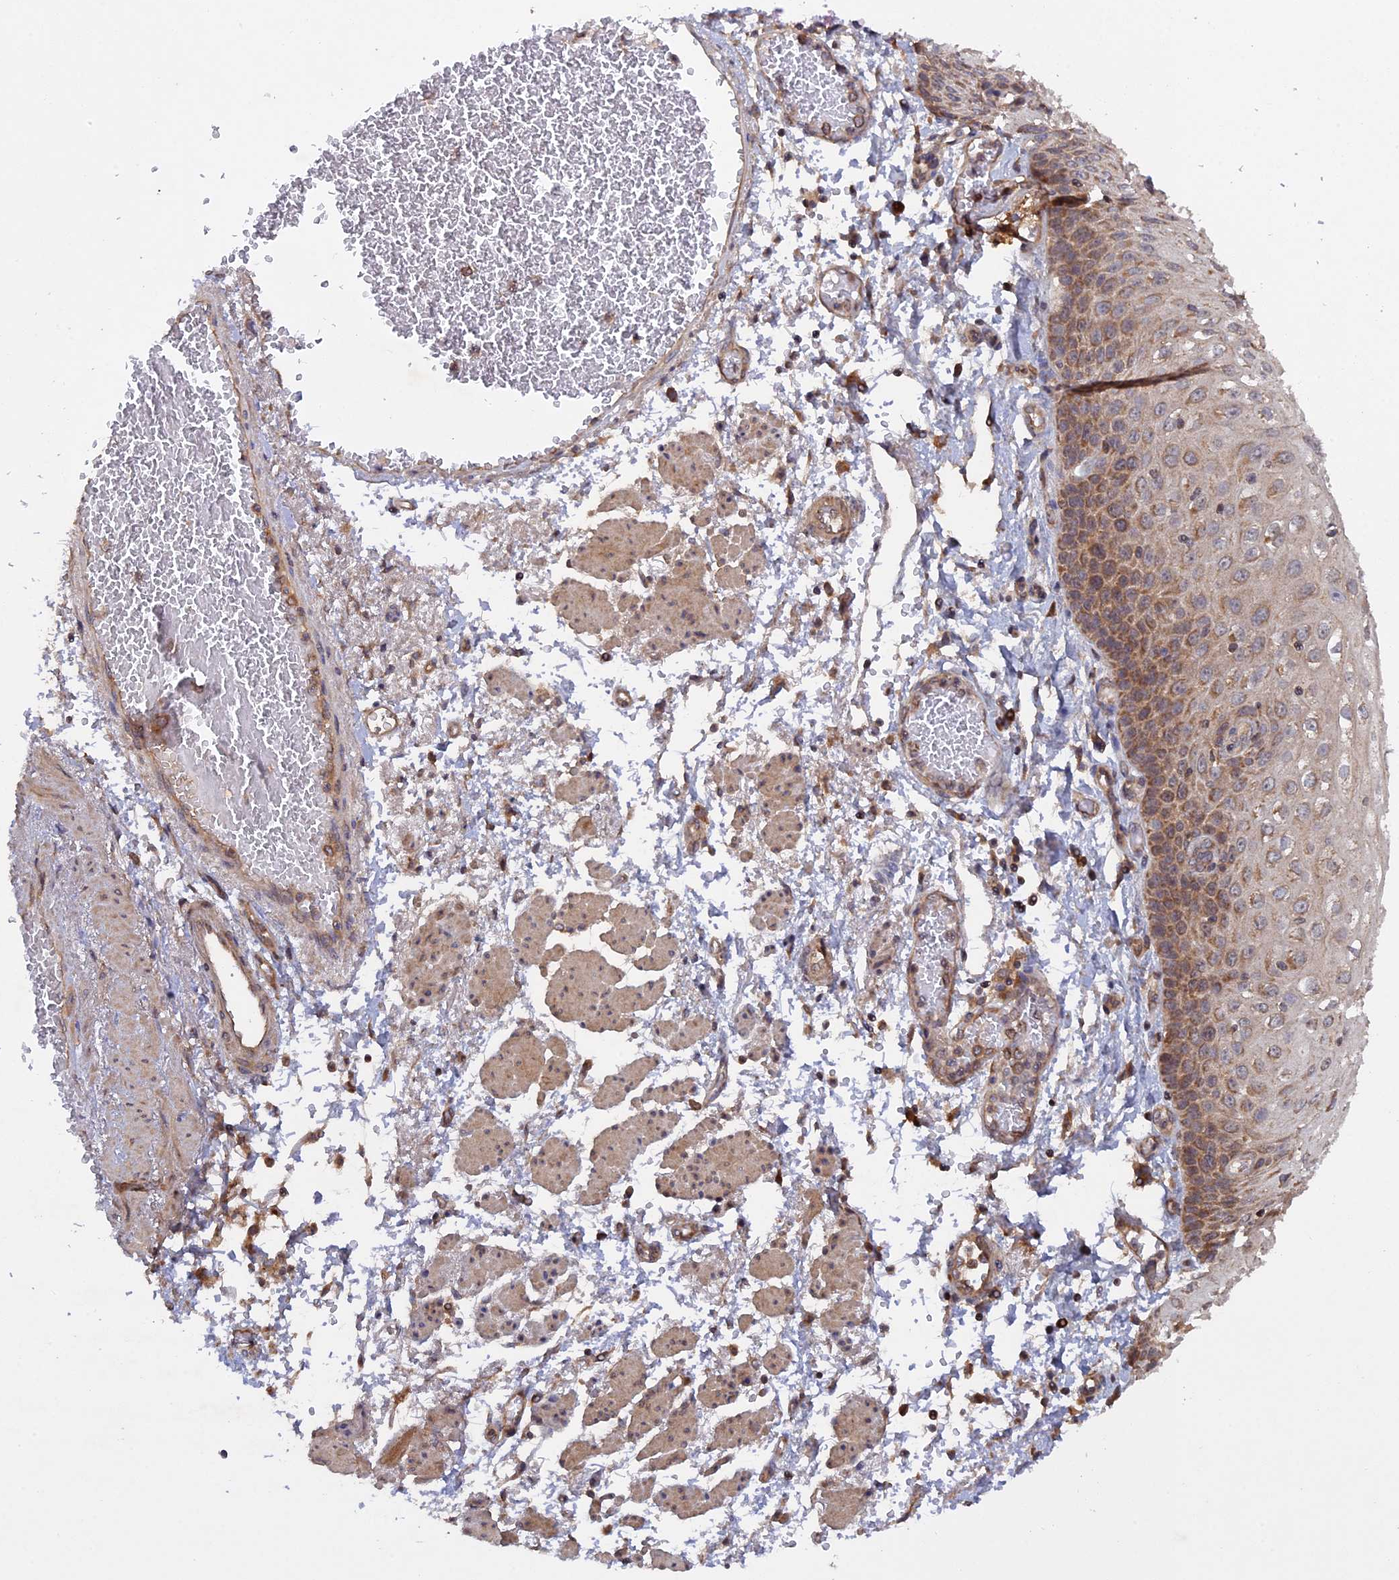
{"staining": {"intensity": "moderate", "quantity": ">75%", "location": "cytoplasmic/membranous"}, "tissue": "esophagus", "cell_type": "Squamous epithelial cells", "image_type": "normal", "snomed": [{"axis": "morphology", "description": "Normal tissue, NOS"}, {"axis": "topography", "description": "Esophagus"}], "caption": "Protein expression analysis of unremarkable human esophagus reveals moderate cytoplasmic/membranous staining in about >75% of squamous epithelial cells.", "gene": "RAB15", "patient": {"sex": "male", "age": 81}}